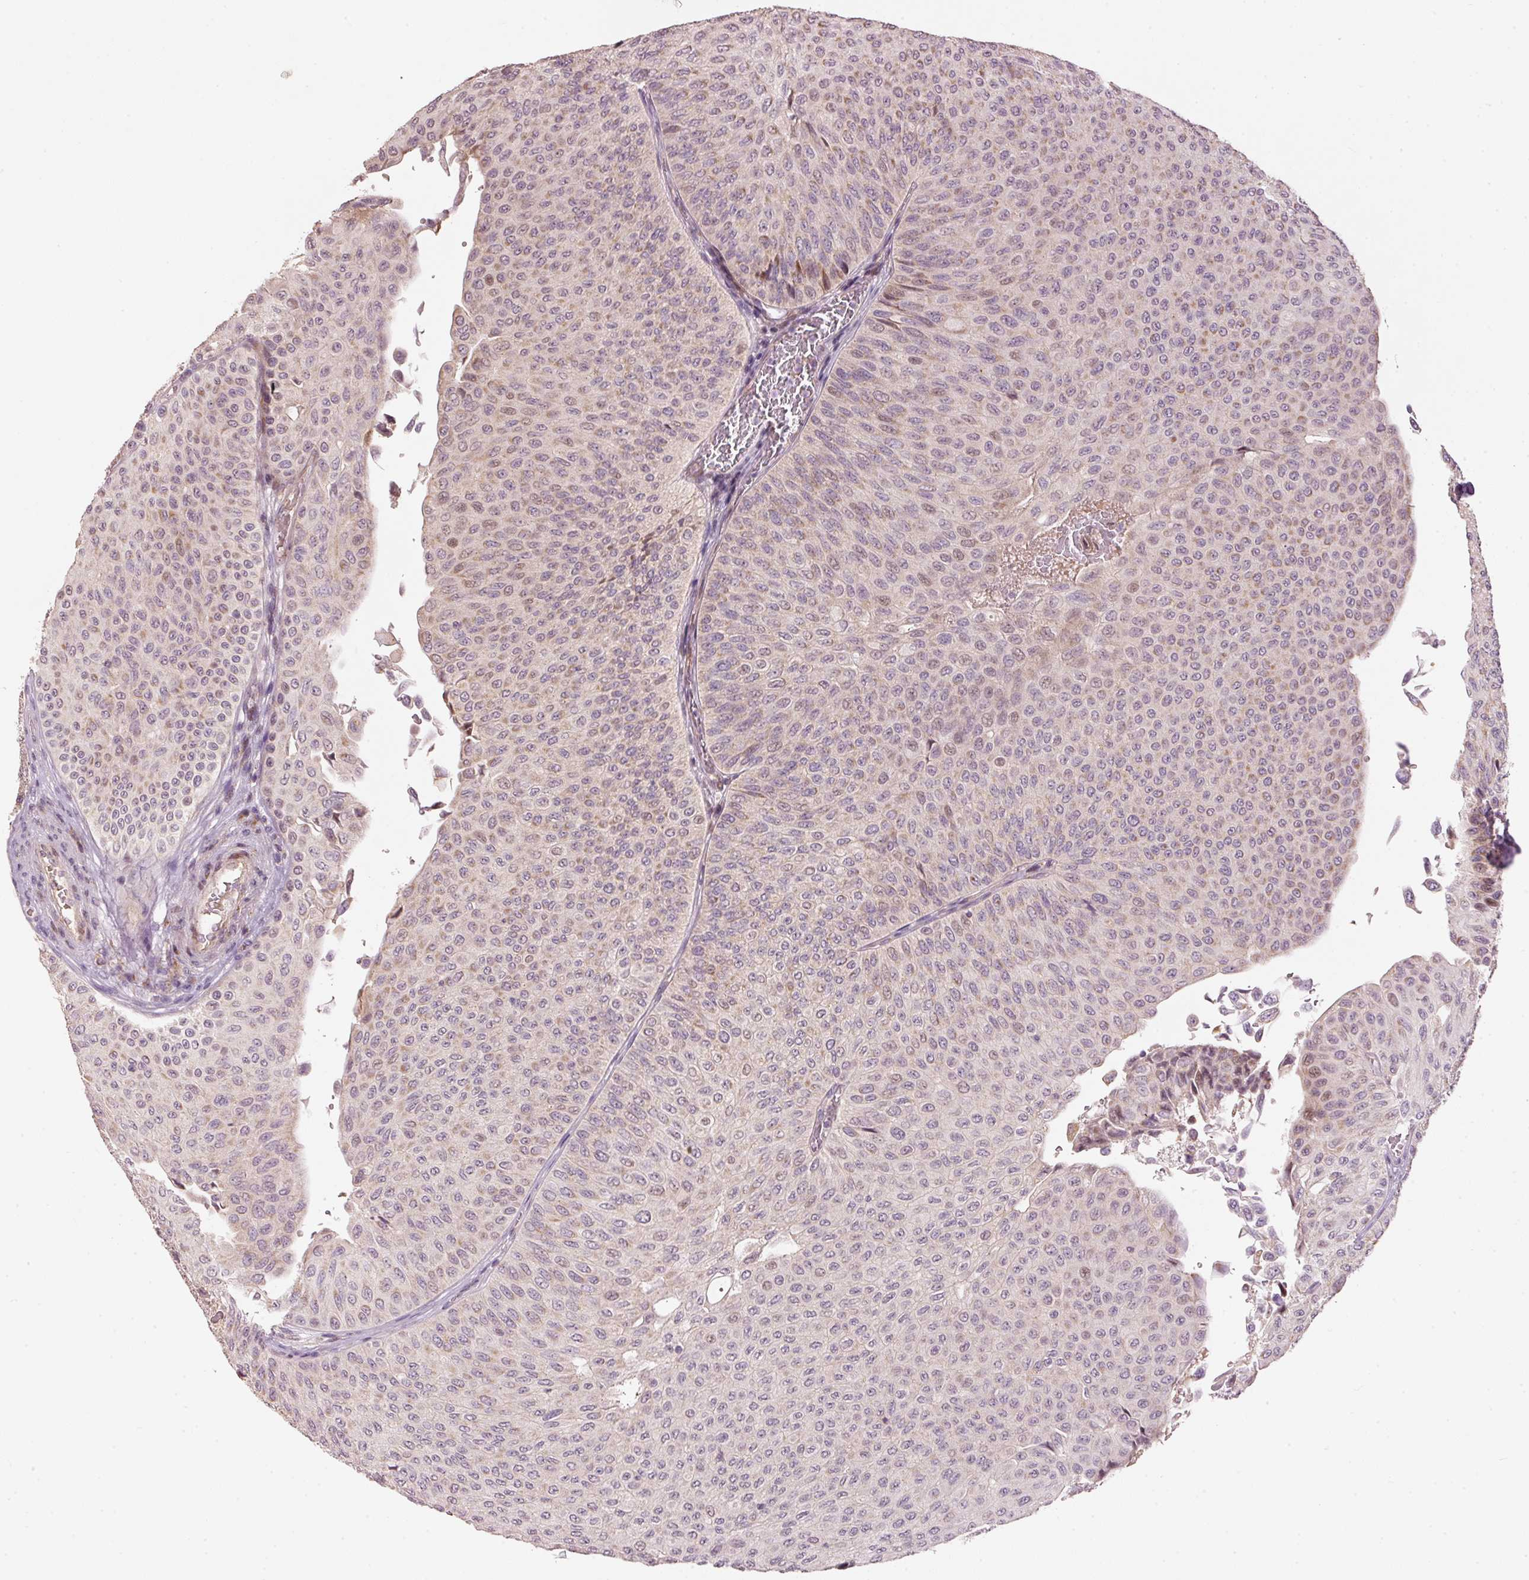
{"staining": {"intensity": "weak", "quantity": "<25%", "location": "nuclear"}, "tissue": "urothelial cancer", "cell_type": "Tumor cells", "image_type": "cancer", "snomed": [{"axis": "morphology", "description": "Urothelial carcinoma, NOS"}, {"axis": "topography", "description": "Urinary bladder"}], "caption": "Histopathology image shows no protein expression in tumor cells of urothelial cancer tissue.", "gene": "TOB2", "patient": {"sex": "male", "age": 59}}